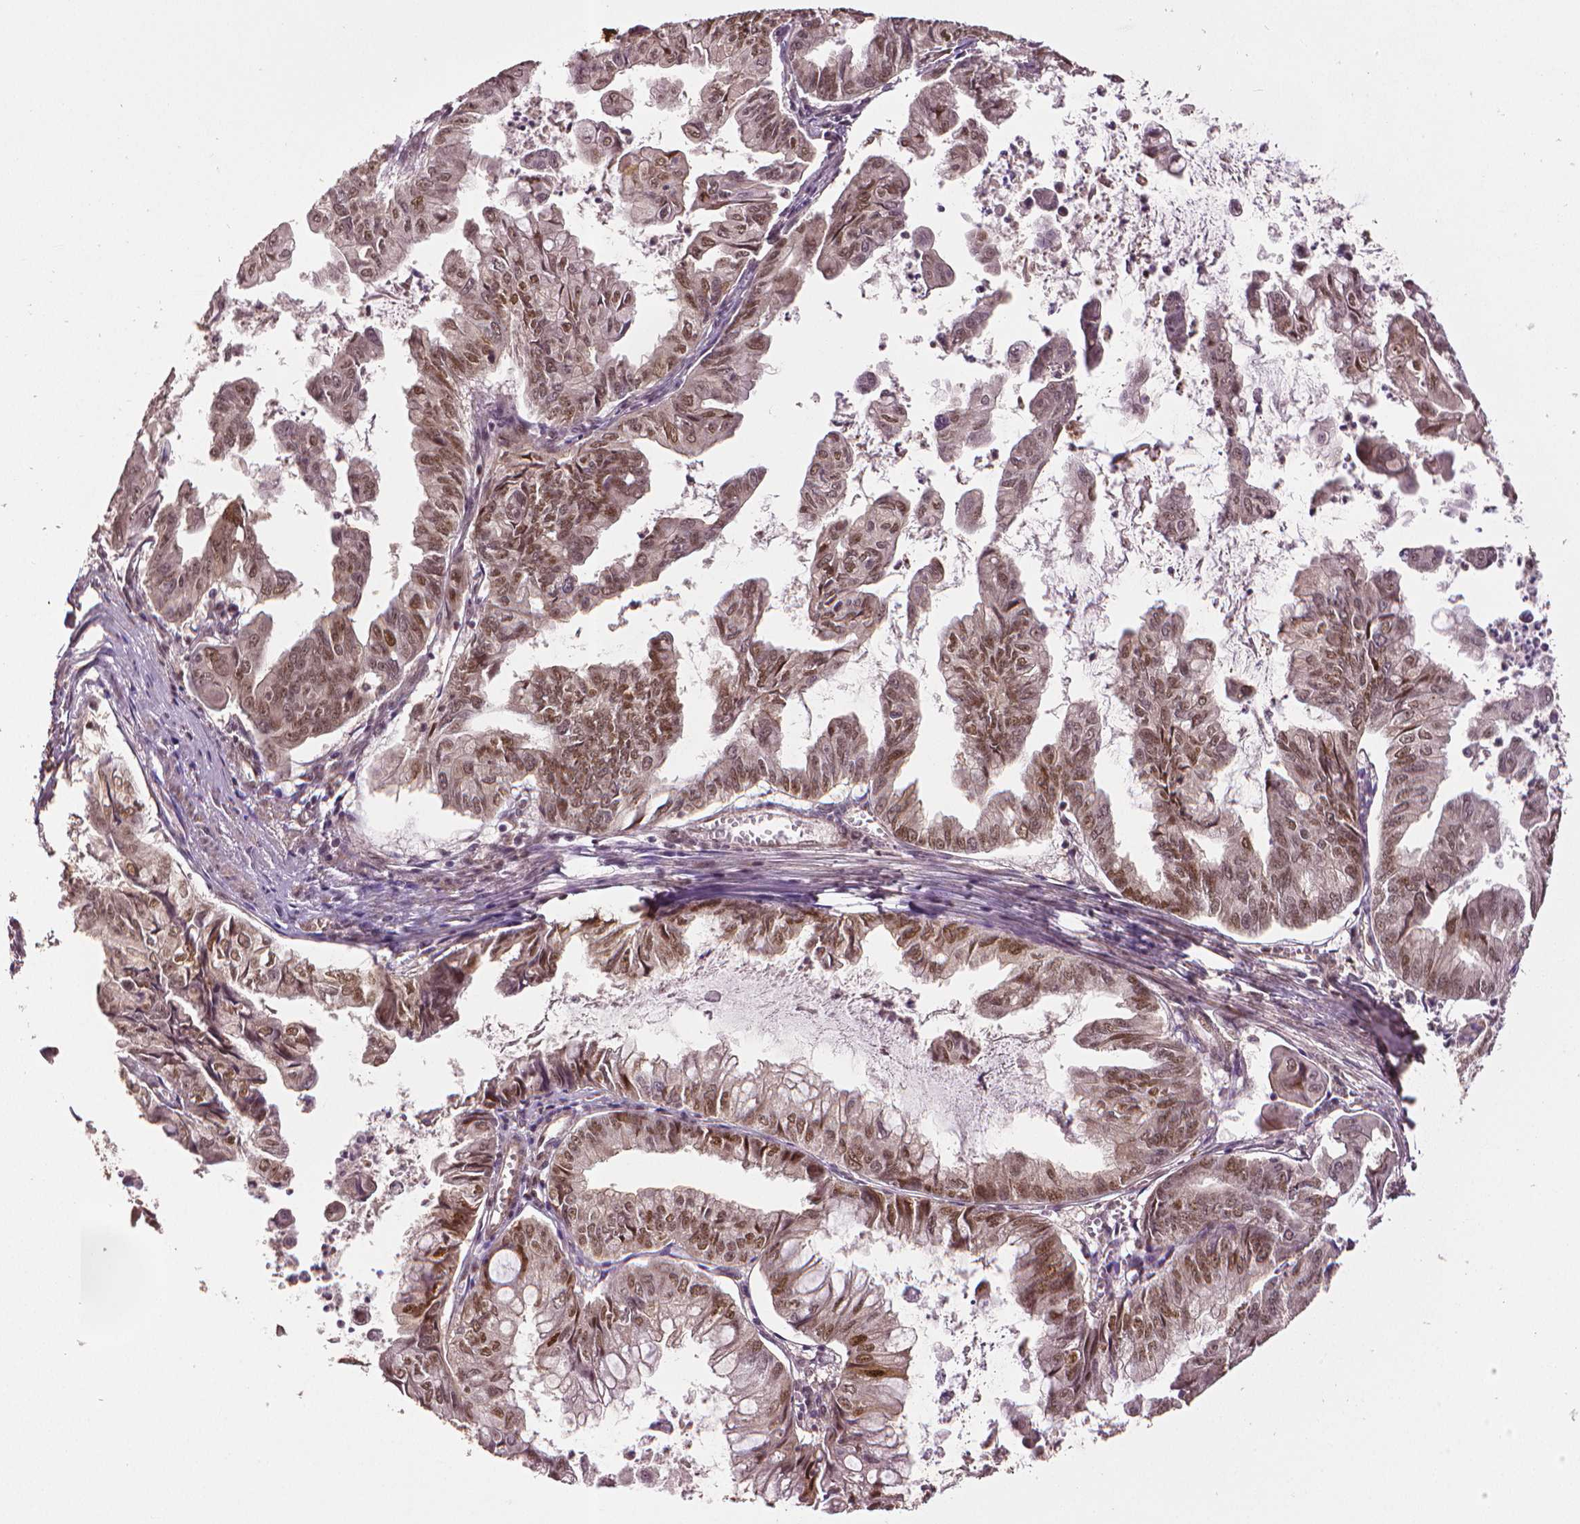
{"staining": {"intensity": "moderate", "quantity": ">75%", "location": "nuclear"}, "tissue": "stomach cancer", "cell_type": "Tumor cells", "image_type": "cancer", "snomed": [{"axis": "morphology", "description": "Adenocarcinoma, NOS"}, {"axis": "topography", "description": "Stomach, upper"}], "caption": "Immunohistochemistry image of human stomach cancer (adenocarcinoma) stained for a protein (brown), which demonstrates medium levels of moderate nuclear expression in about >75% of tumor cells.", "gene": "STAT3", "patient": {"sex": "male", "age": 80}}